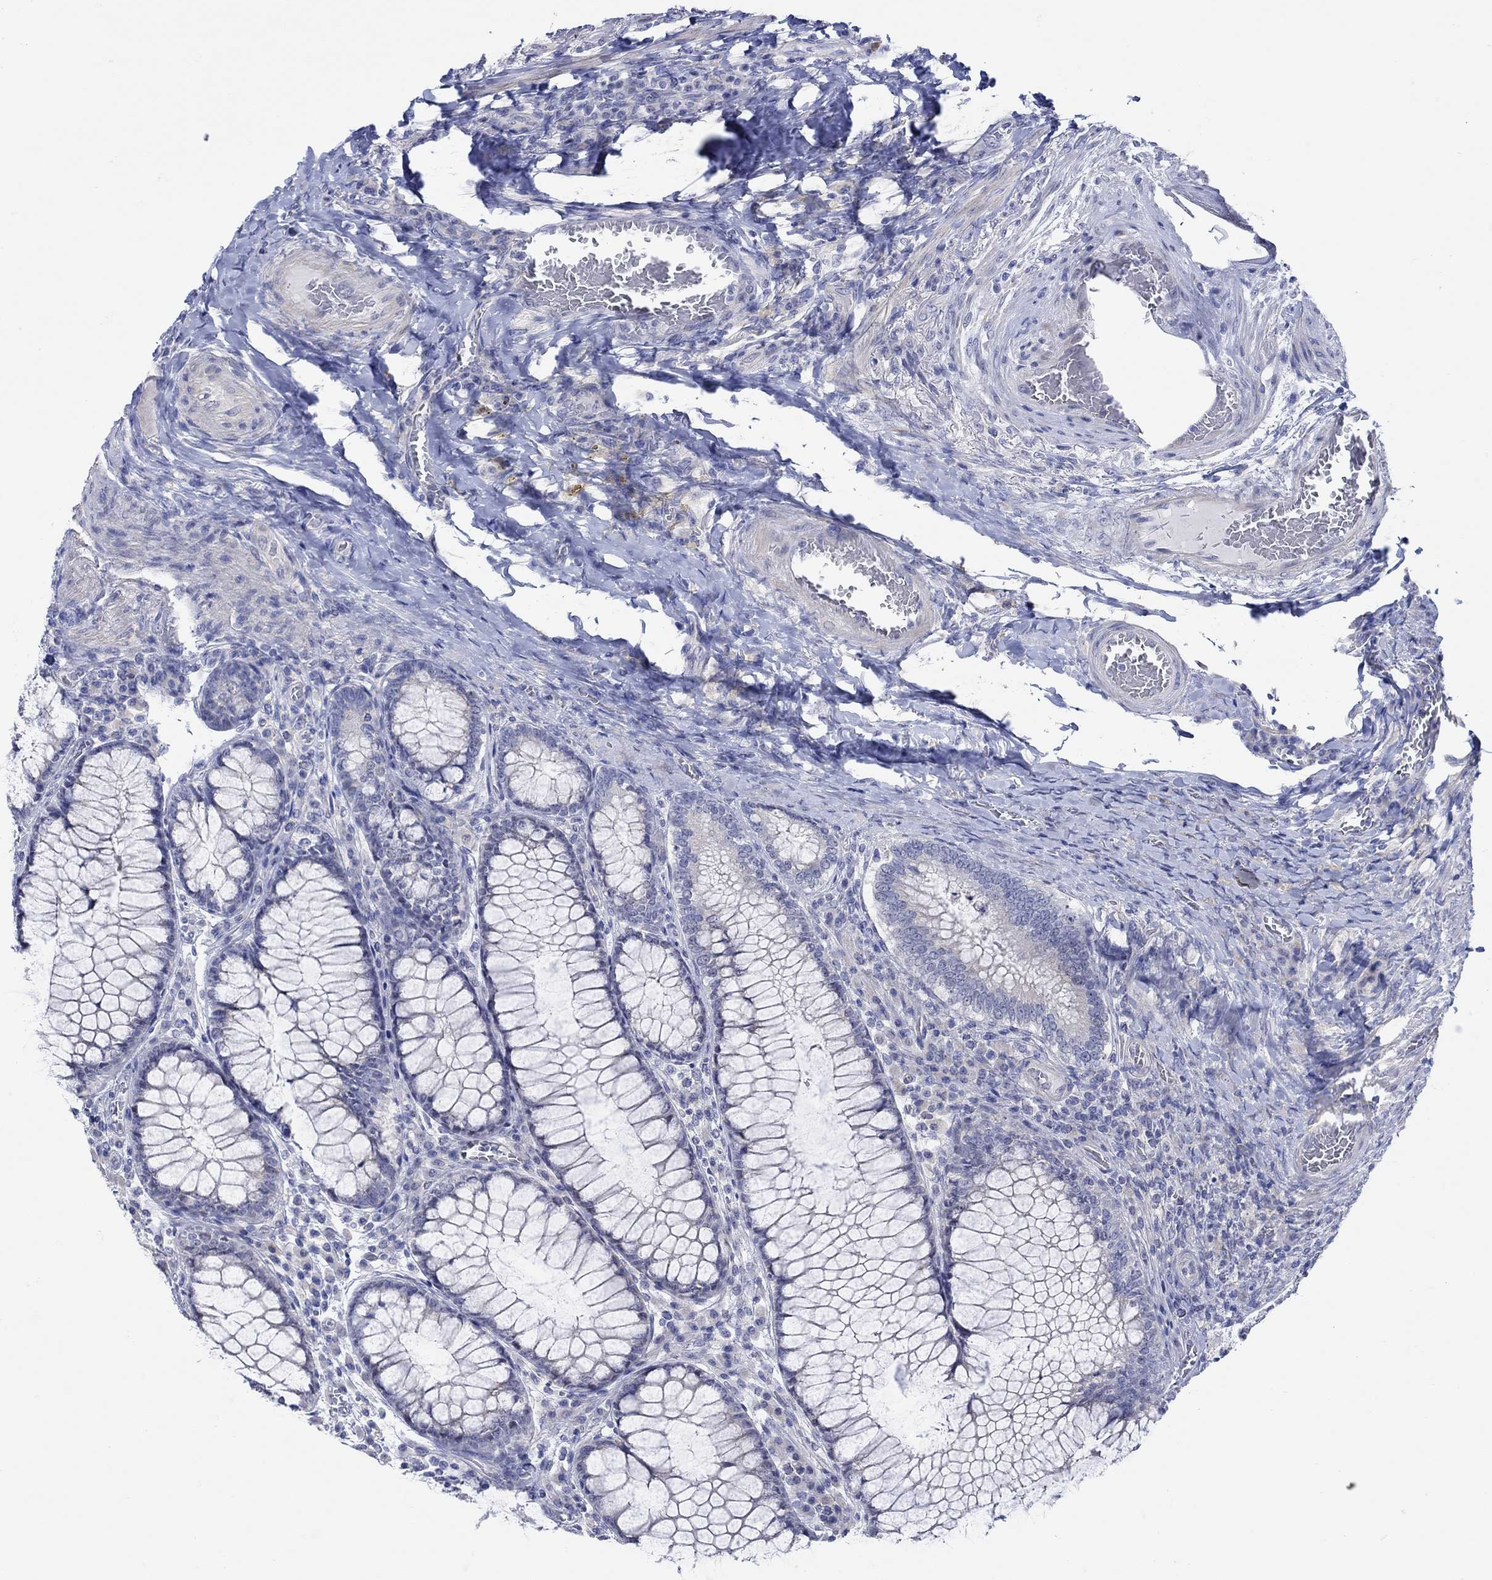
{"staining": {"intensity": "negative", "quantity": "none", "location": "none"}, "tissue": "colorectal cancer", "cell_type": "Tumor cells", "image_type": "cancer", "snomed": [{"axis": "morphology", "description": "Adenocarcinoma, NOS"}, {"axis": "topography", "description": "Colon"}], "caption": "Colorectal cancer (adenocarcinoma) was stained to show a protein in brown. There is no significant positivity in tumor cells. The staining was performed using DAB (3,3'-diaminobenzidine) to visualize the protein expression in brown, while the nuclei were stained in blue with hematoxylin (Magnification: 20x).", "gene": "KRT222", "patient": {"sex": "female", "age": 86}}